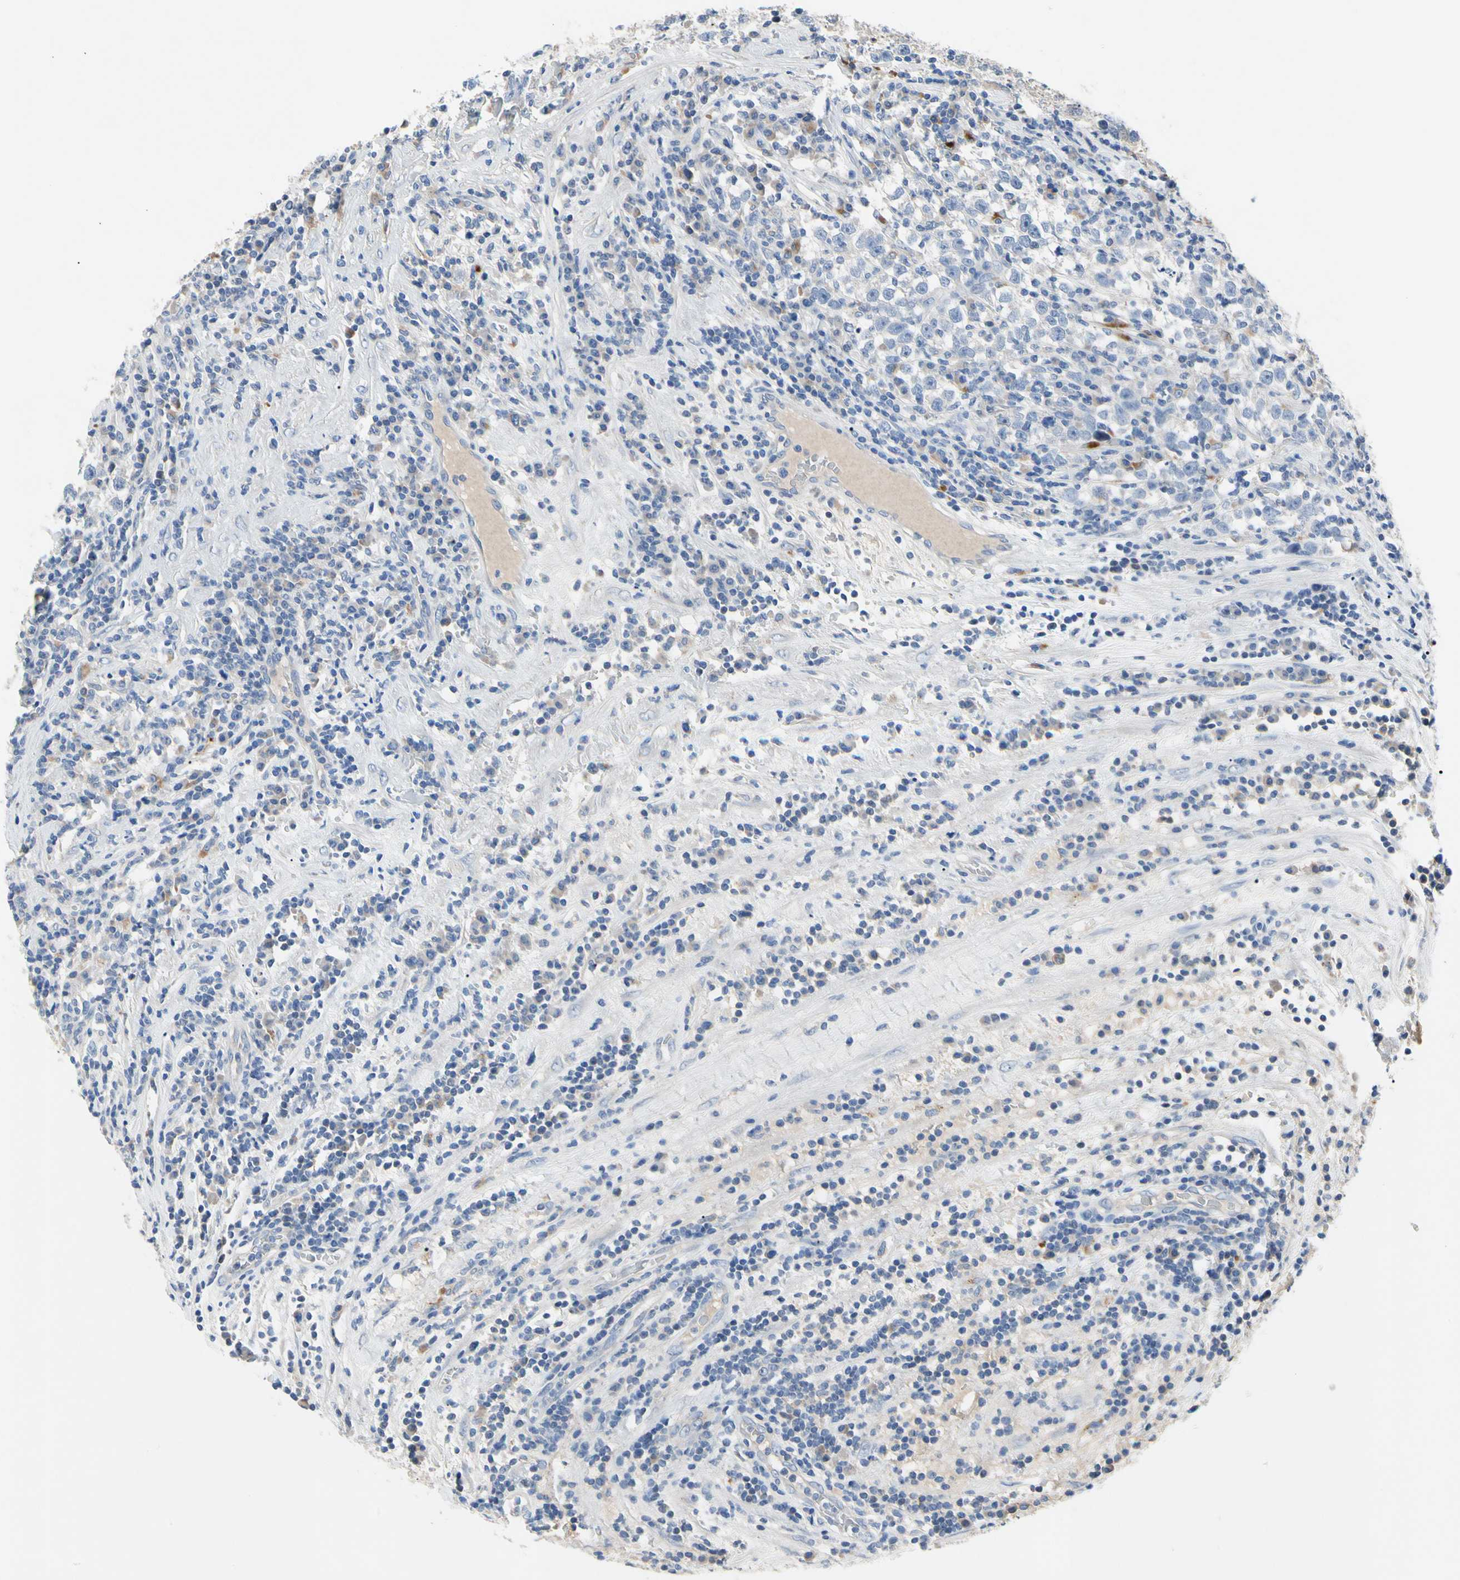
{"staining": {"intensity": "negative", "quantity": "none", "location": "none"}, "tissue": "testis cancer", "cell_type": "Tumor cells", "image_type": "cancer", "snomed": [{"axis": "morphology", "description": "Seminoma, NOS"}, {"axis": "topography", "description": "Testis"}], "caption": "High magnification brightfield microscopy of testis seminoma stained with DAB (3,3'-diaminobenzidine) (brown) and counterstained with hematoxylin (blue): tumor cells show no significant positivity.", "gene": "RETSAT", "patient": {"sex": "male", "age": 43}}